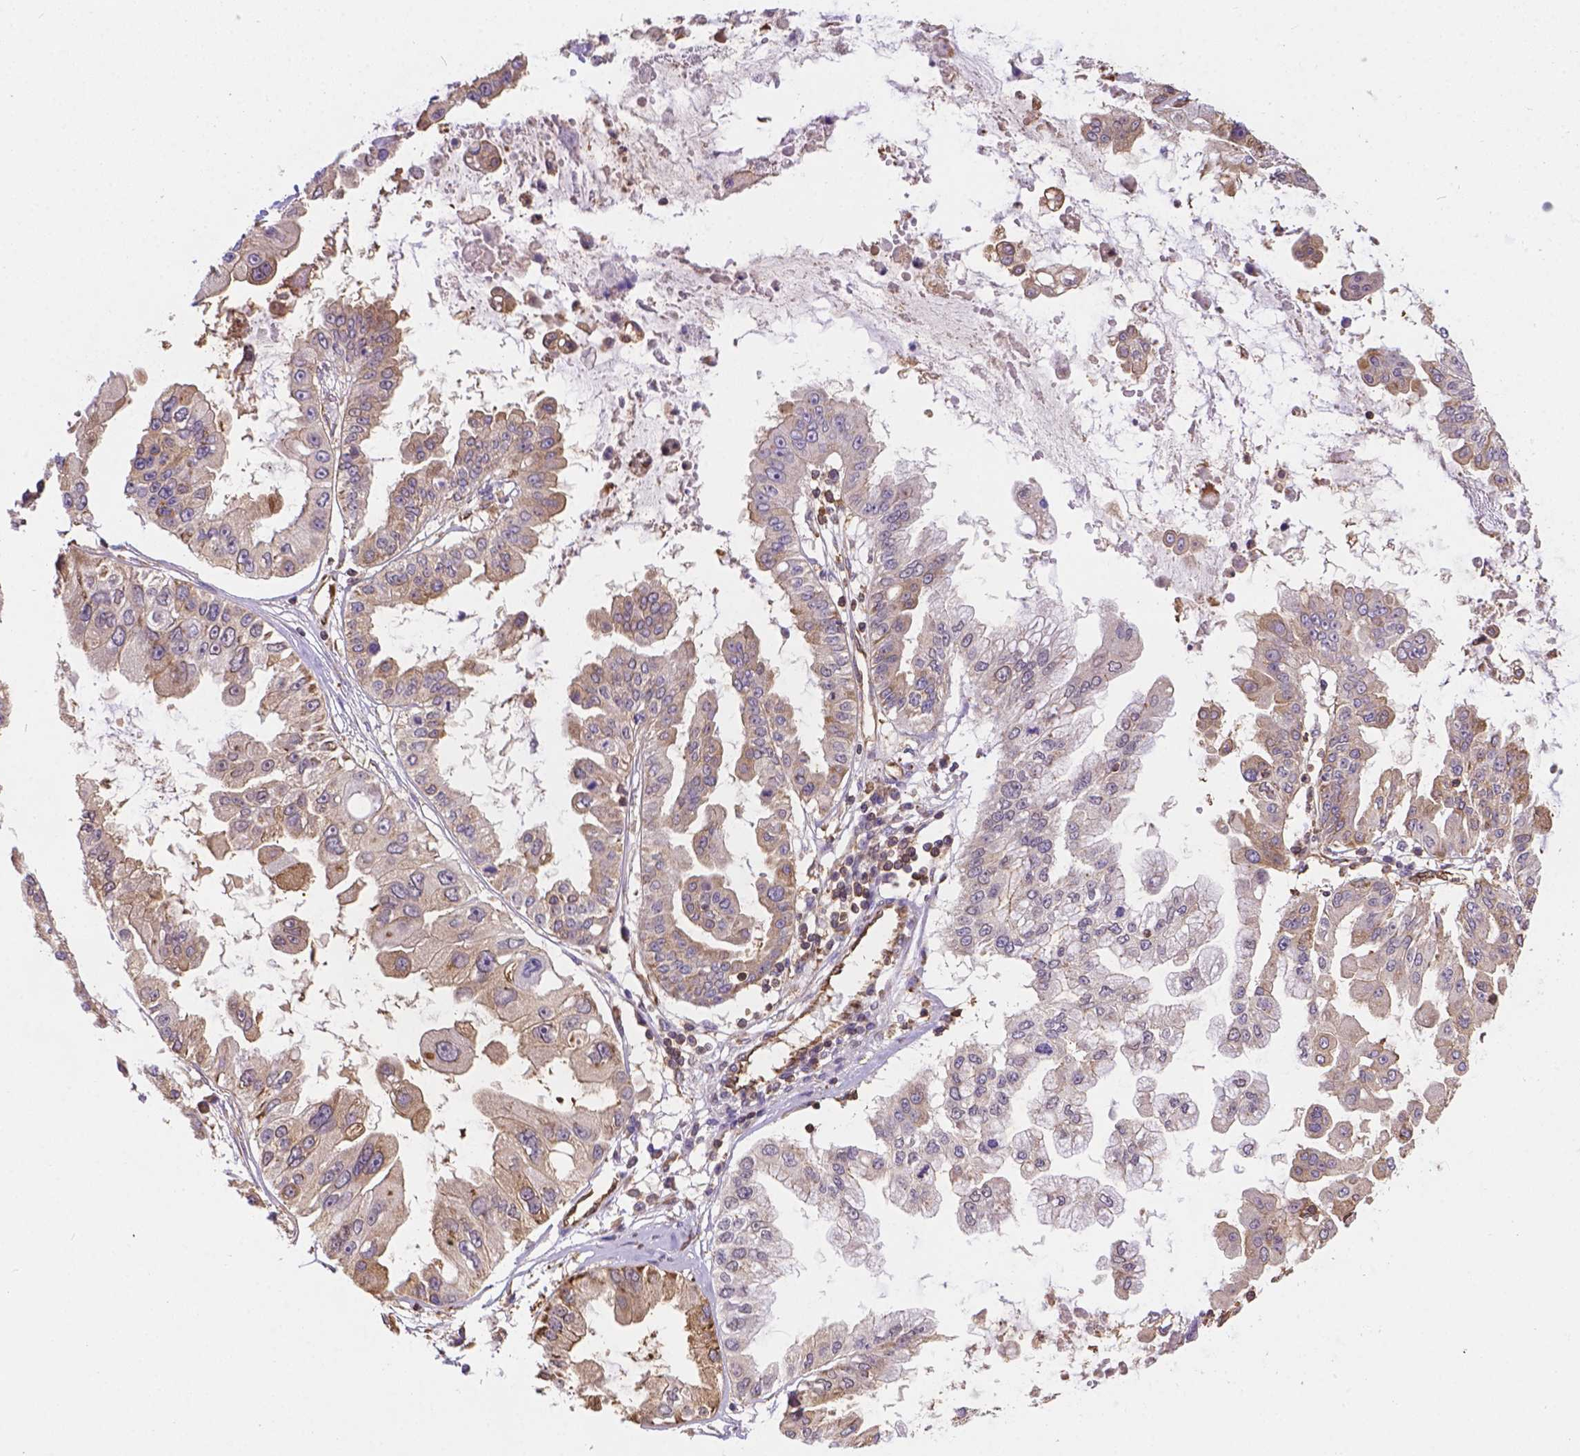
{"staining": {"intensity": "weak", "quantity": ">75%", "location": "cytoplasmic/membranous"}, "tissue": "ovarian cancer", "cell_type": "Tumor cells", "image_type": "cancer", "snomed": [{"axis": "morphology", "description": "Cystadenocarcinoma, serous, NOS"}, {"axis": "topography", "description": "Ovary"}], "caption": "Ovarian cancer stained for a protein demonstrates weak cytoplasmic/membranous positivity in tumor cells.", "gene": "DMWD", "patient": {"sex": "female", "age": 56}}